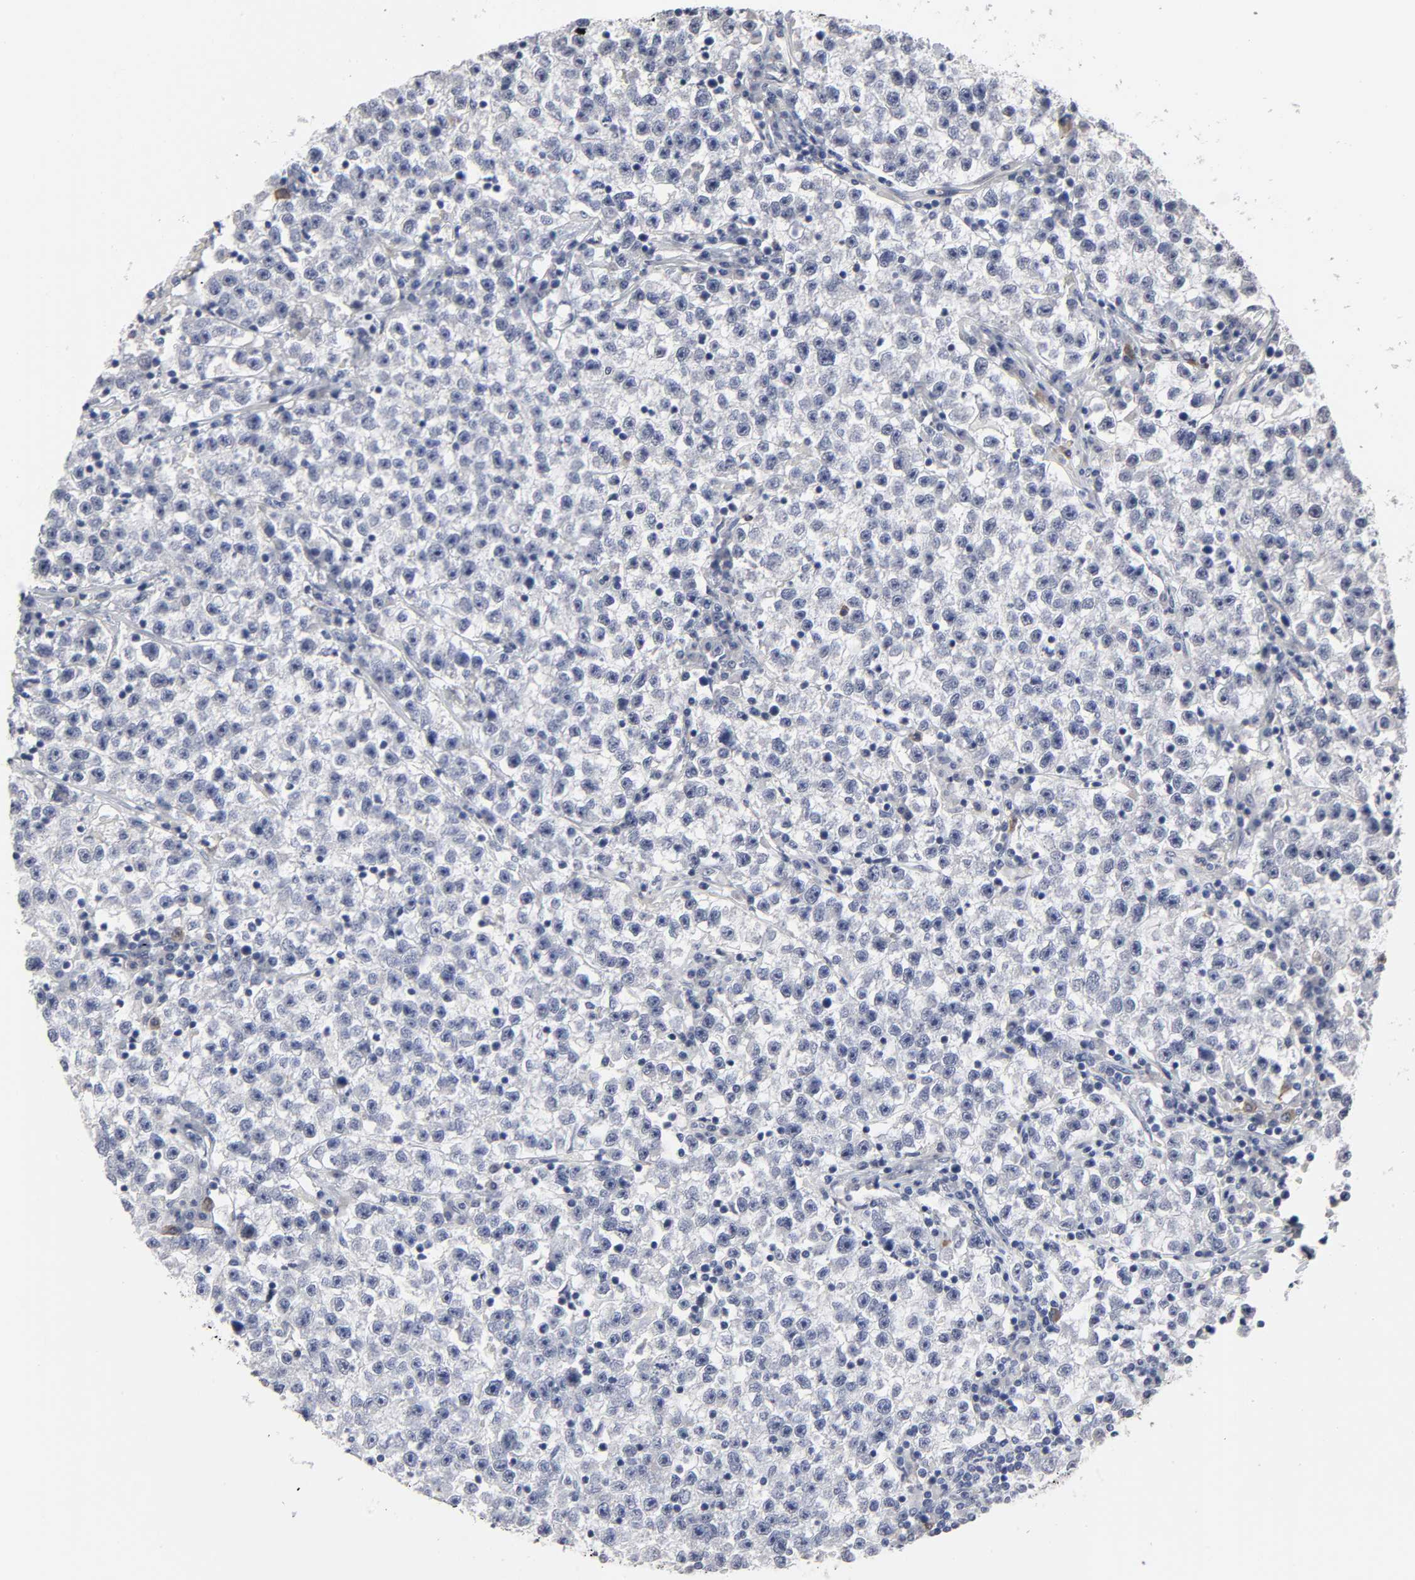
{"staining": {"intensity": "negative", "quantity": "none", "location": "none"}, "tissue": "testis cancer", "cell_type": "Tumor cells", "image_type": "cancer", "snomed": [{"axis": "morphology", "description": "Seminoma, NOS"}, {"axis": "topography", "description": "Testis"}], "caption": "Immunohistochemical staining of seminoma (testis) displays no significant staining in tumor cells. (DAB immunohistochemistry, high magnification).", "gene": "HNF4A", "patient": {"sex": "male", "age": 22}}